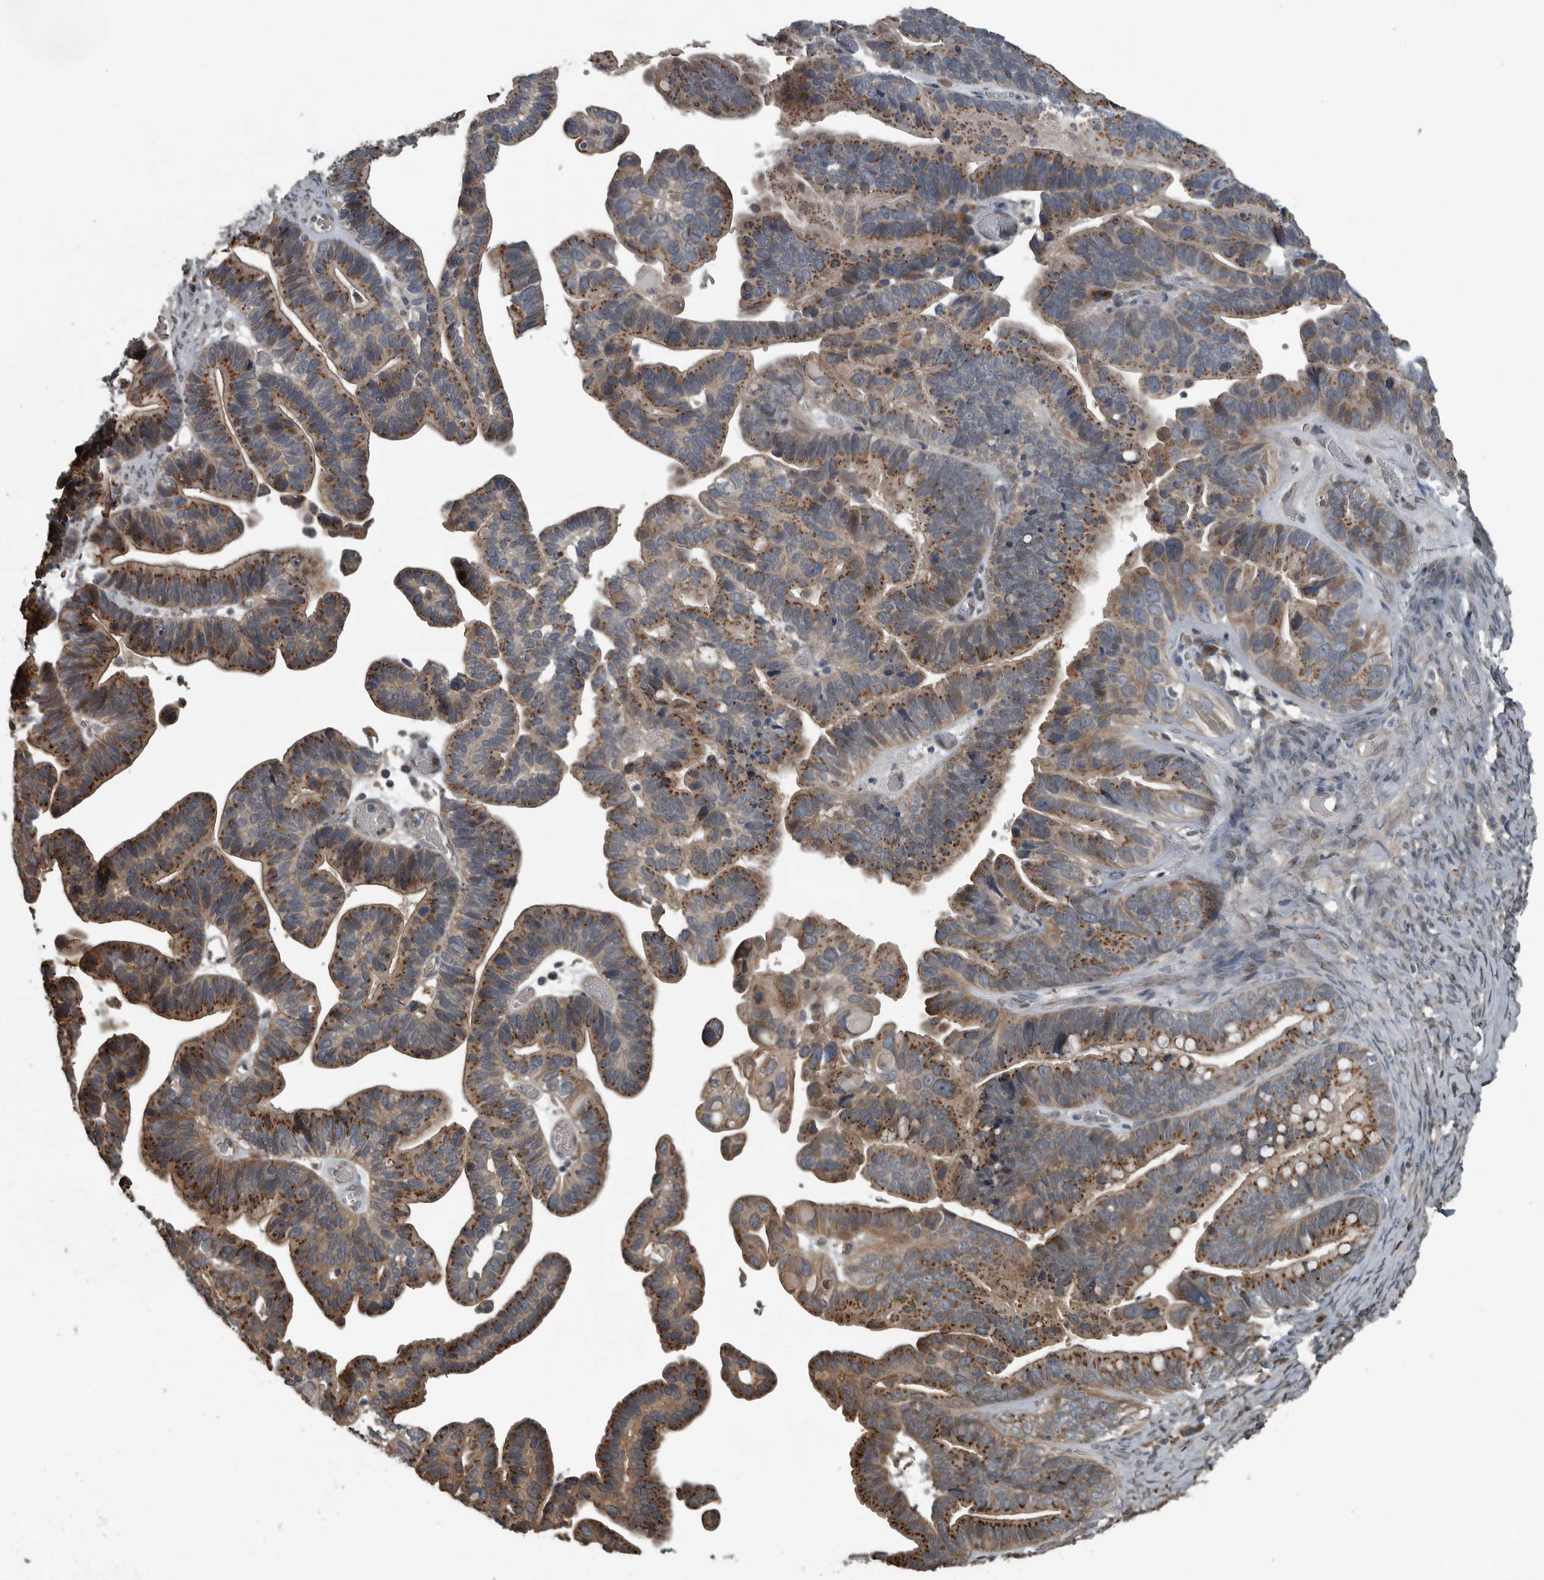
{"staining": {"intensity": "moderate", "quantity": ">75%", "location": "cytoplasmic/membranous"}, "tissue": "ovarian cancer", "cell_type": "Tumor cells", "image_type": "cancer", "snomed": [{"axis": "morphology", "description": "Cystadenocarcinoma, serous, NOS"}, {"axis": "topography", "description": "Ovary"}], "caption": "Ovarian cancer tissue reveals moderate cytoplasmic/membranous expression in approximately >75% of tumor cells", "gene": "ZNF345", "patient": {"sex": "female", "age": 56}}